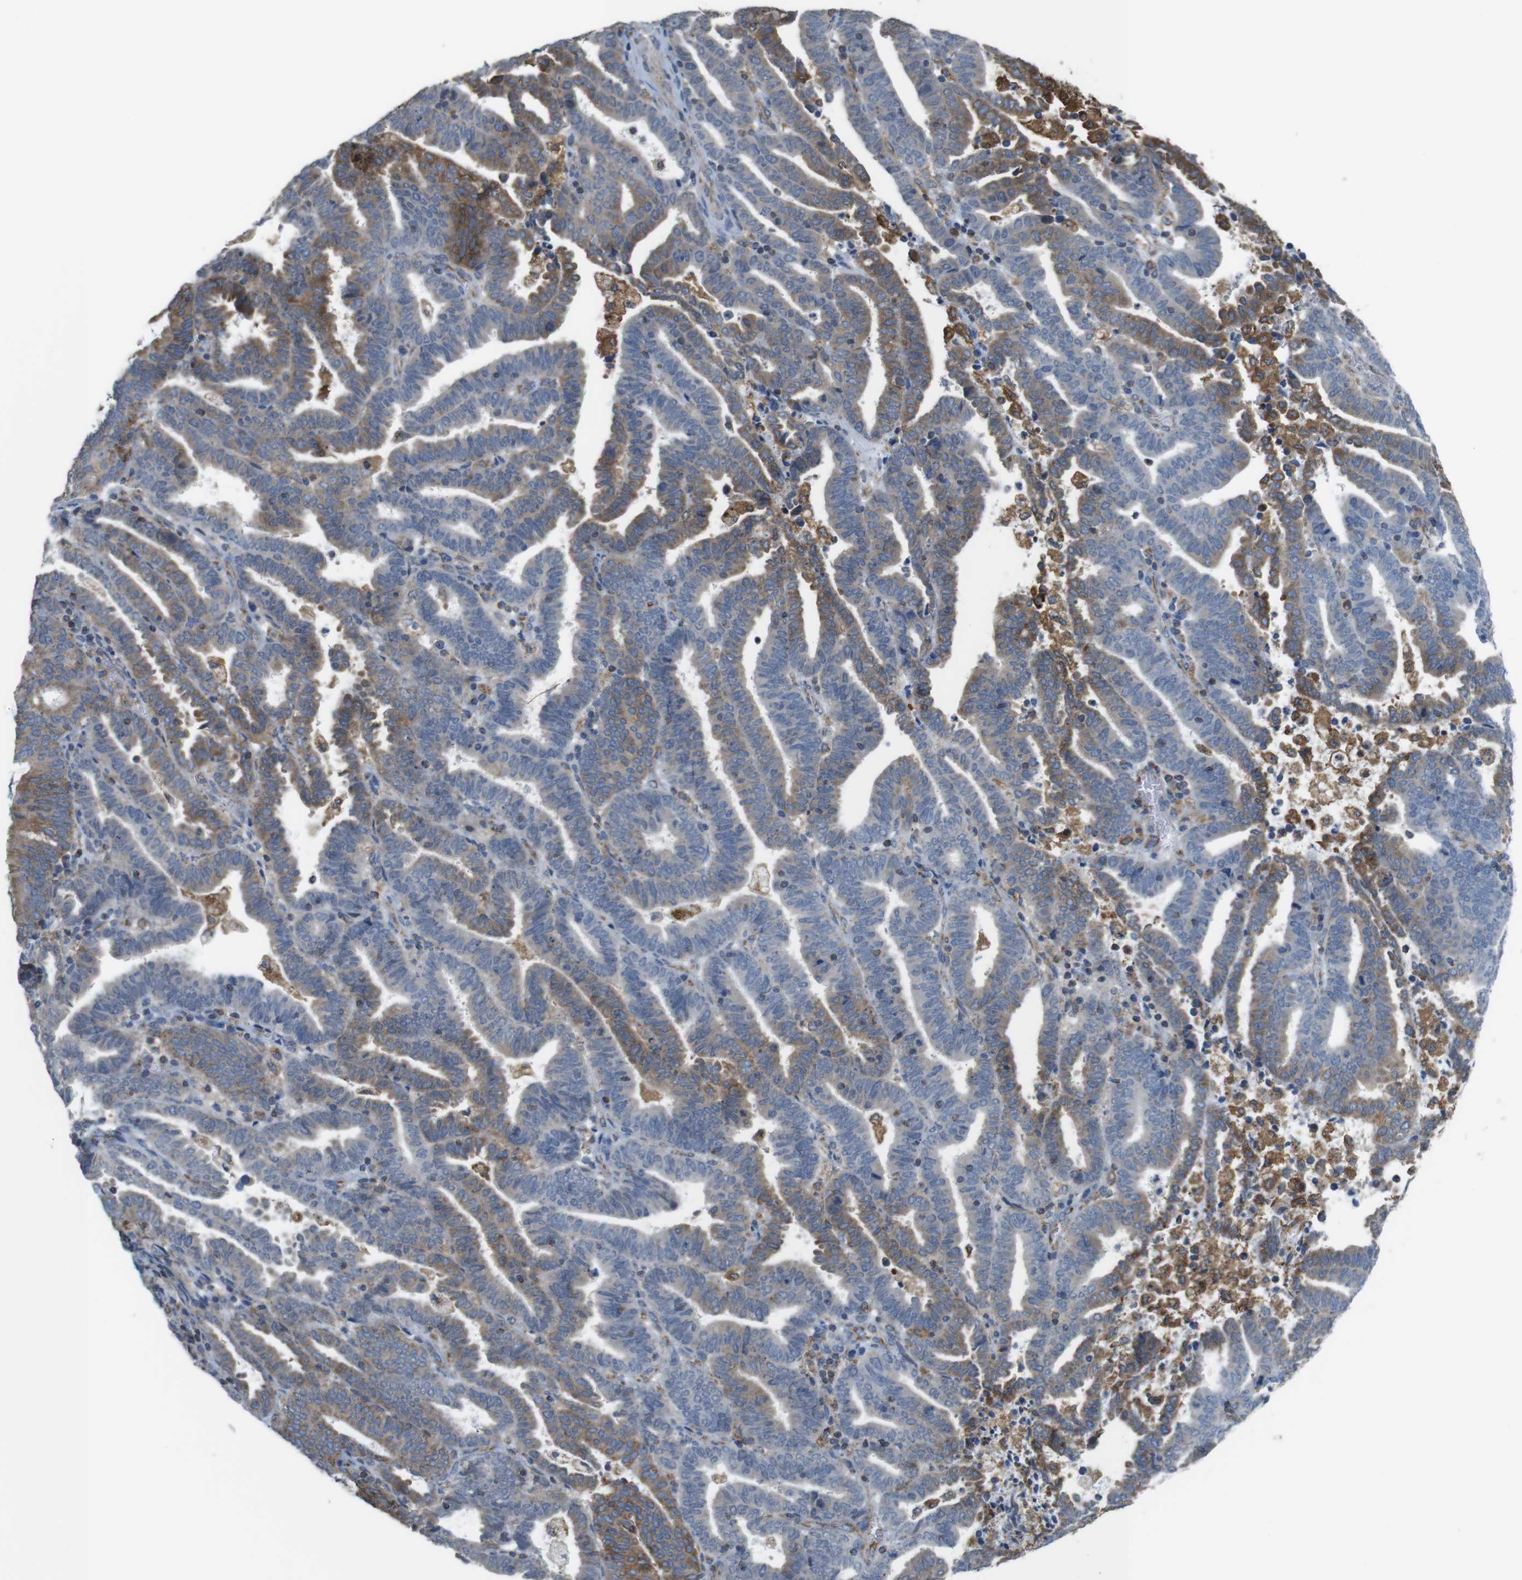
{"staining": {"intensity": "moderate", "quantity": "<25%", "location": "cytoplasmic/membranous"}, "tissue": "endometrial cancer", "cell_type": "Tumor cells", "image_type": "cancer", "snomed": [{"axis": "morphology", "description": "Adenocarcinoma, NOS"}, {"axis": "topography", "description": "Uterus"}], "caption": "Moderate cytoplasmic/membranous positivity is seen in approximately <25% of tumor cells in endometrial cancer.", "gene": "GRIK2", "patient": {"sex": "female", "age": 83}}